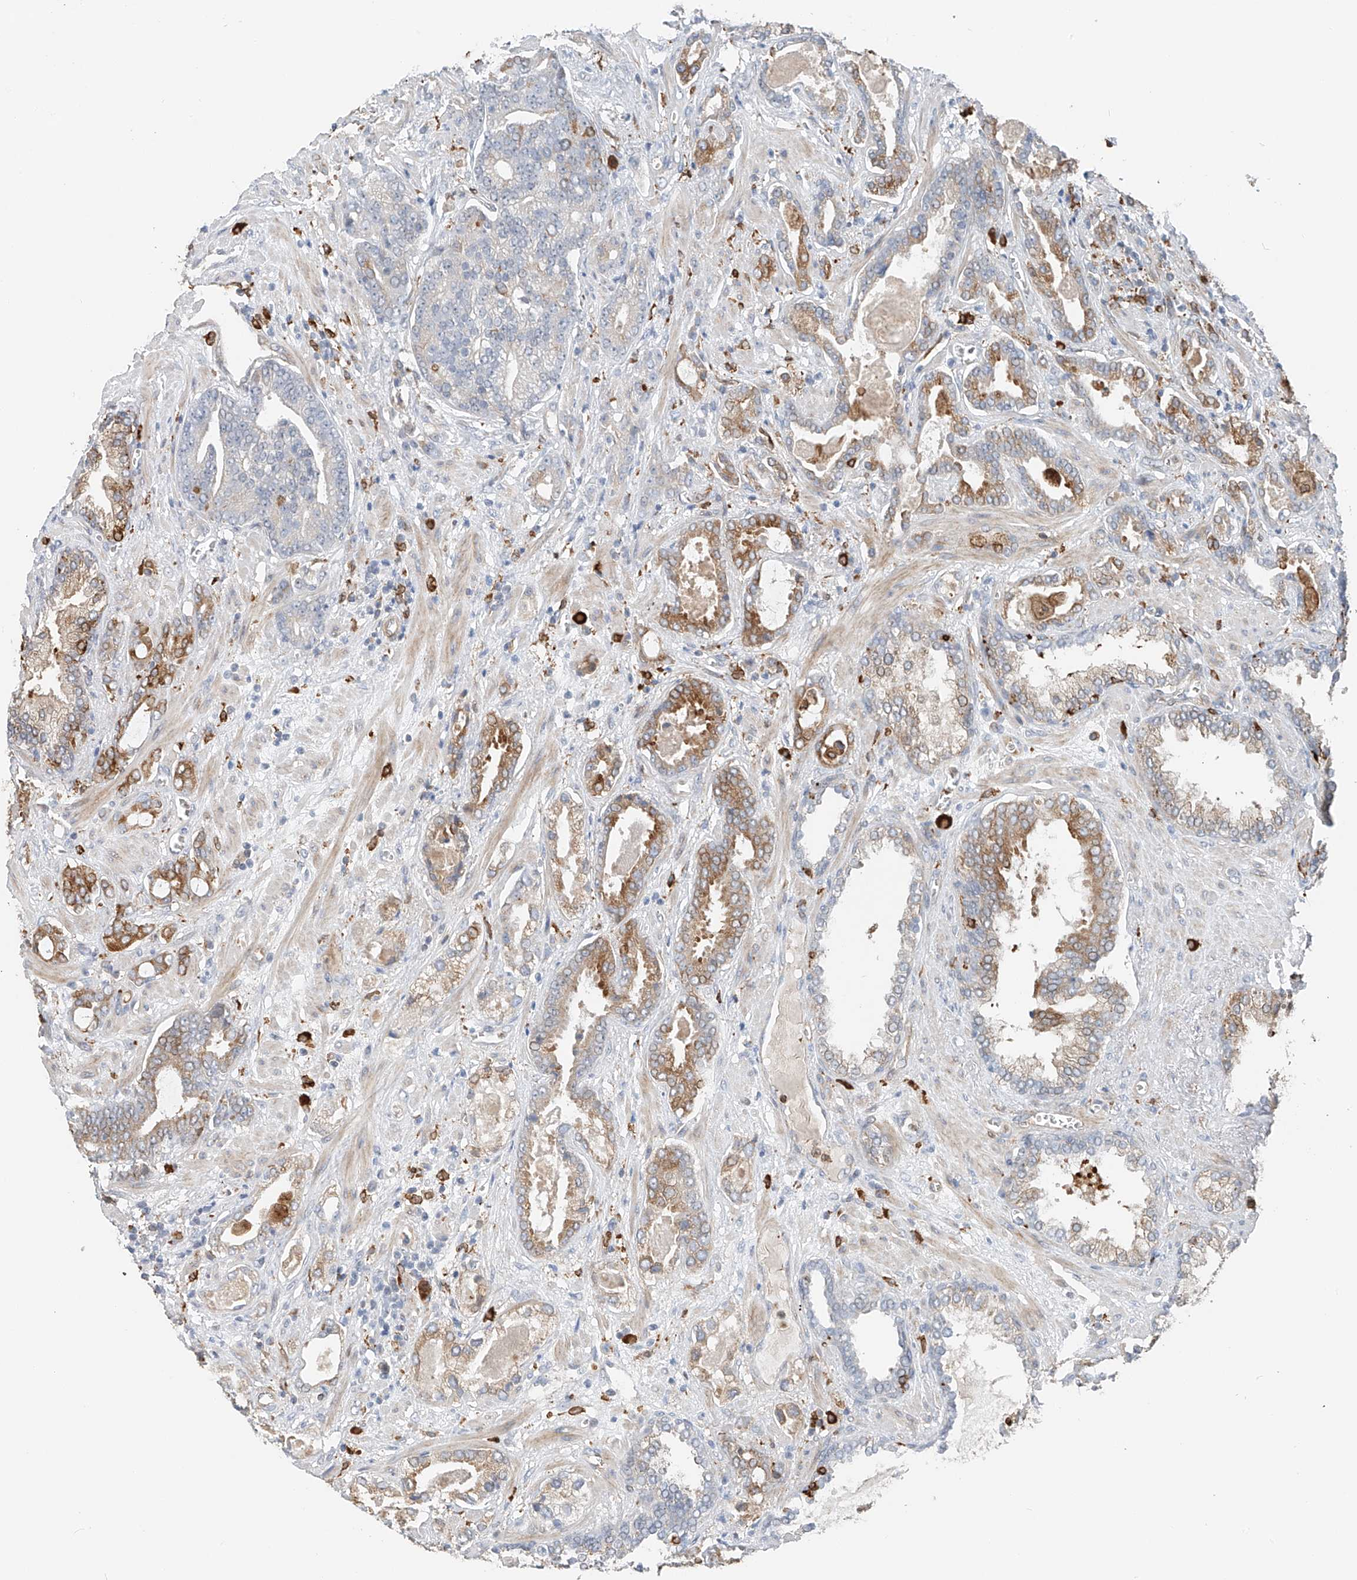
{"staining": {"intensity": "moderate", "quantity": "<25%", "location": "cytoplasmic/membranous"}, "tissue": "prostate cancer", "cell_type": "Tumor cells", "image_type": "cancer", "snomed": [{"axis": "morphology", "description": "Adenocarcinoma, High grade"}, {"axis": "topography", "description": "Prostate and seminal vesicle, NOS"}], "caption": "Immunohistochemistry (IHC) micrograph of human high-grade adenocarcinoma (prostate) stained for a protein (brown), which shows low levels of moderate cytoplasmic/membranous staining in about <25% of tumor cells.", "gene": "TBXAS1", "patient": {"sex": "male", "age": 67}}